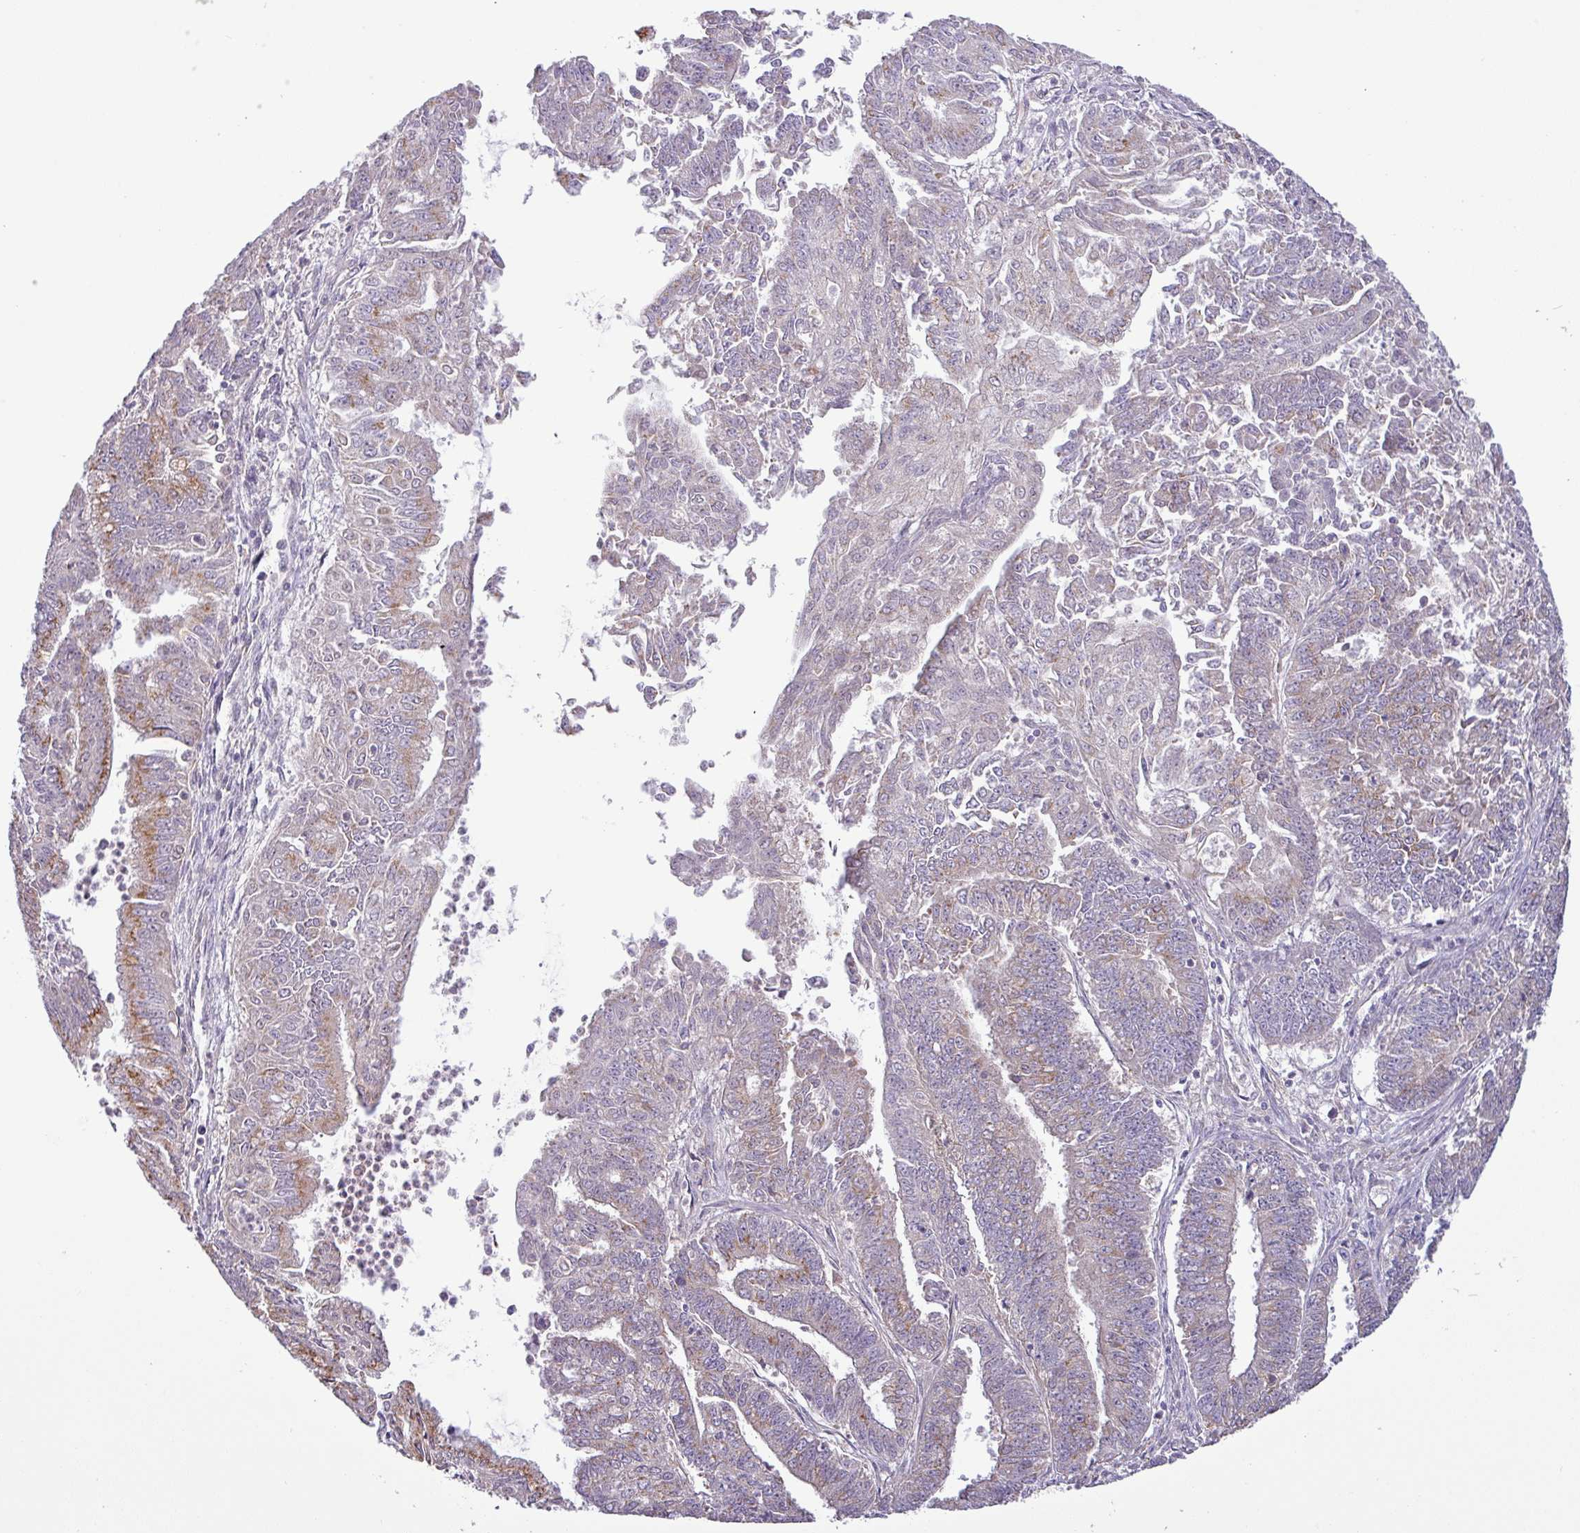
{"staining": {"intensity": "weak", "quantity": "<25%", "location": "cytoplasmic/membranous"}, "tissue": "endometrial cancer", "cell_type": "Tumor cells", "image_type": "cancer", "snomed": [{"axis": "morphology", "description": "Adenocarcinoma, NOS"}, {"axis": "topography", "description": "Endometrium"}], "caption": "High power microscopy image of an immunohistochemistry histopathology image of endometrial cancer (adenocarcinoma), revealing no significant positivity in tumor cells.", "gene": "GALNT12", "patient": {"sex": "female", "age": 73}}